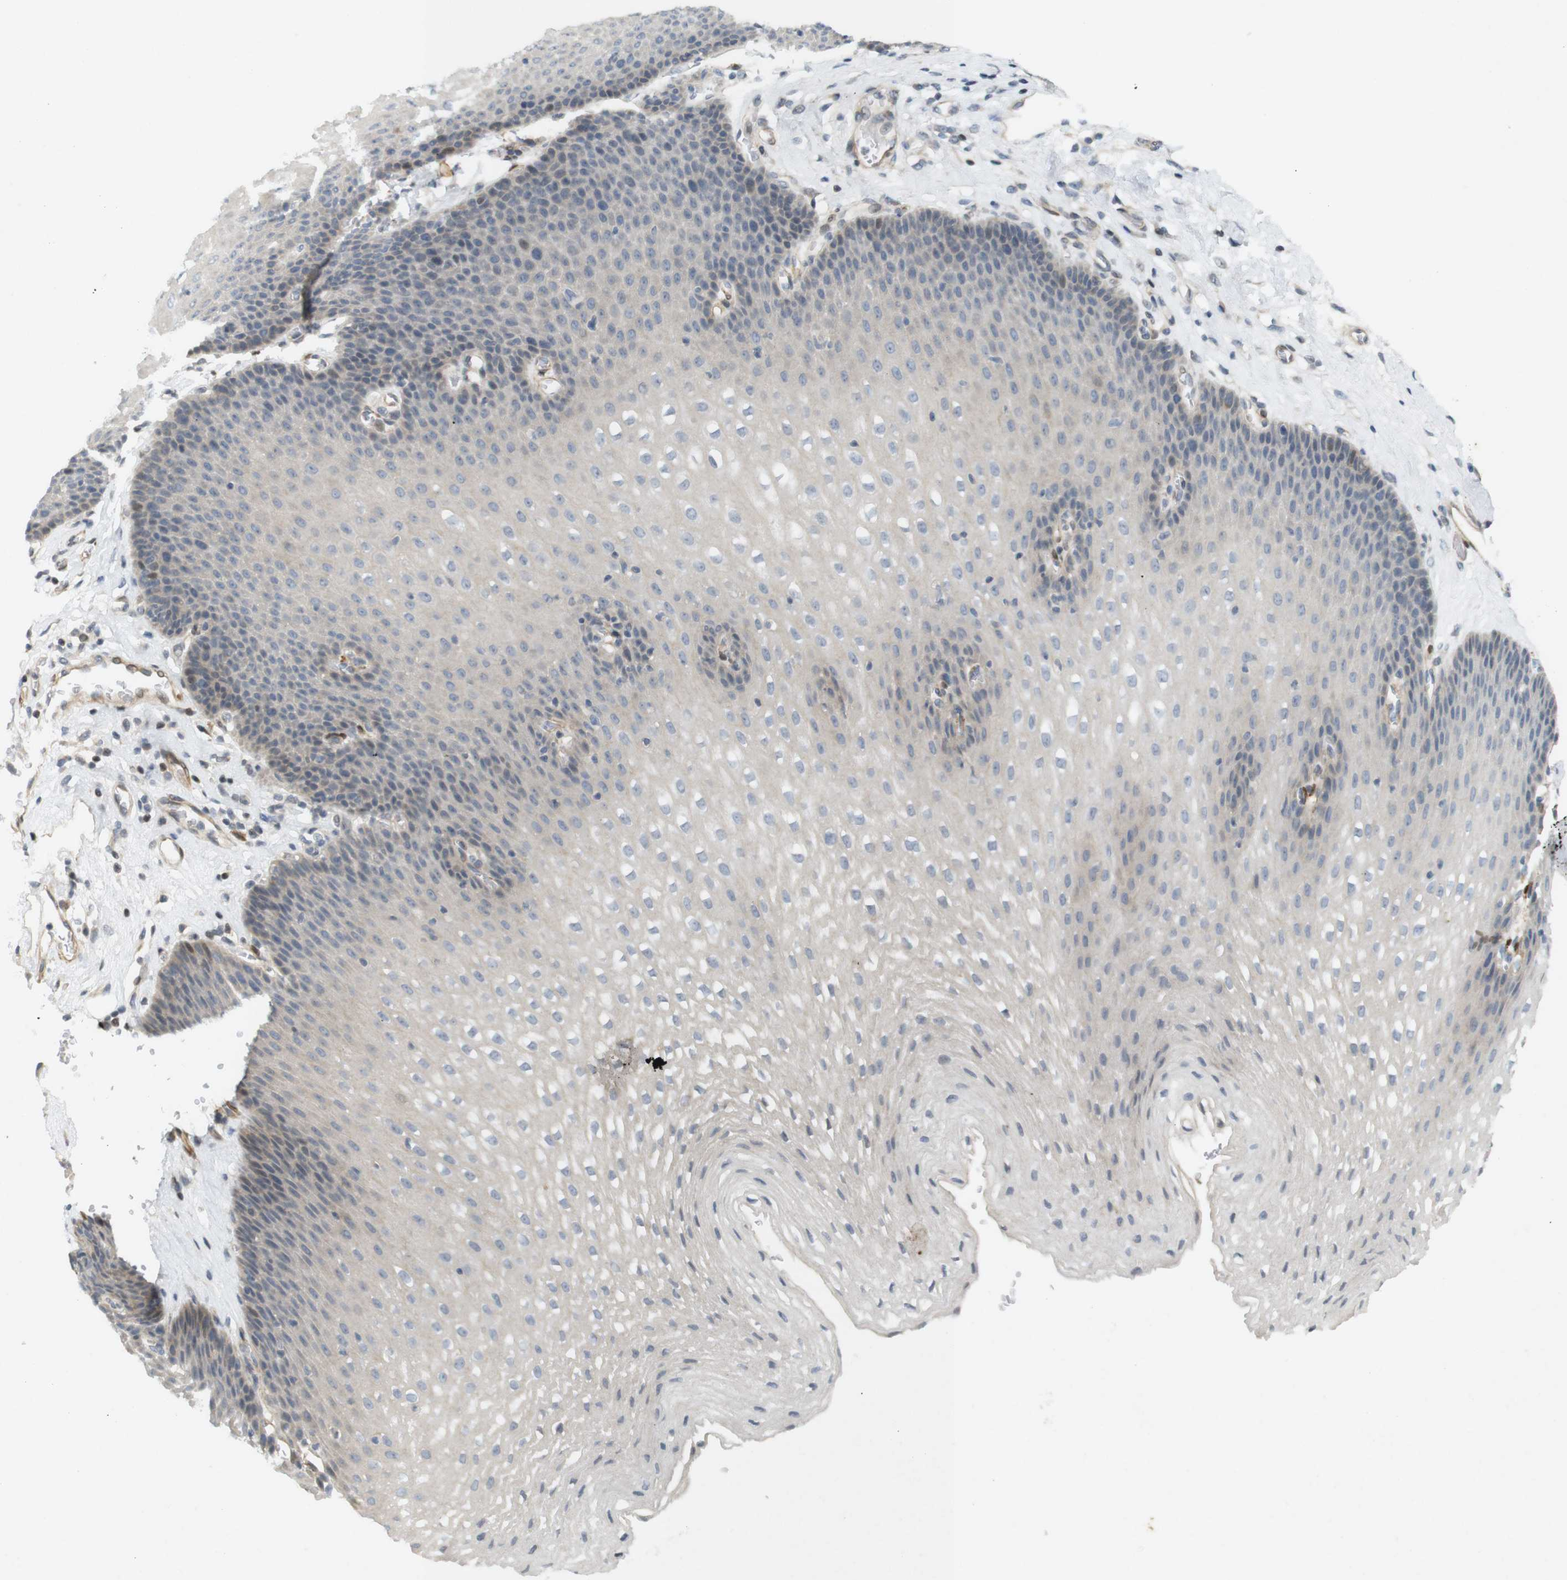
{"staining": {"intensity": "weak", "quantity": "<25%", "location": "cytoplasmic/membranous,nuclear"}, "tissue": "esophagus", "cell_type": "Squamous epithelial cells", "image_type": "normal", "snomed": [{"axis": "morphology", "description": "Normal tissue, NOS"}, {"axis": "topography", "description": "Esophagus"}], "caption": "DAB immunohistochemical staining of normal esophagus reveals no significant staining in squamous epithelial cells. Brightfield microscopy of immunohistochemistry stained with DAB (3,3'-diaminobenzidine) (brown) and hematoxylin (blue), captured at high magnification.", "gene": "PPP1R14A", "patient": {"sex": "male", "age": 48}}